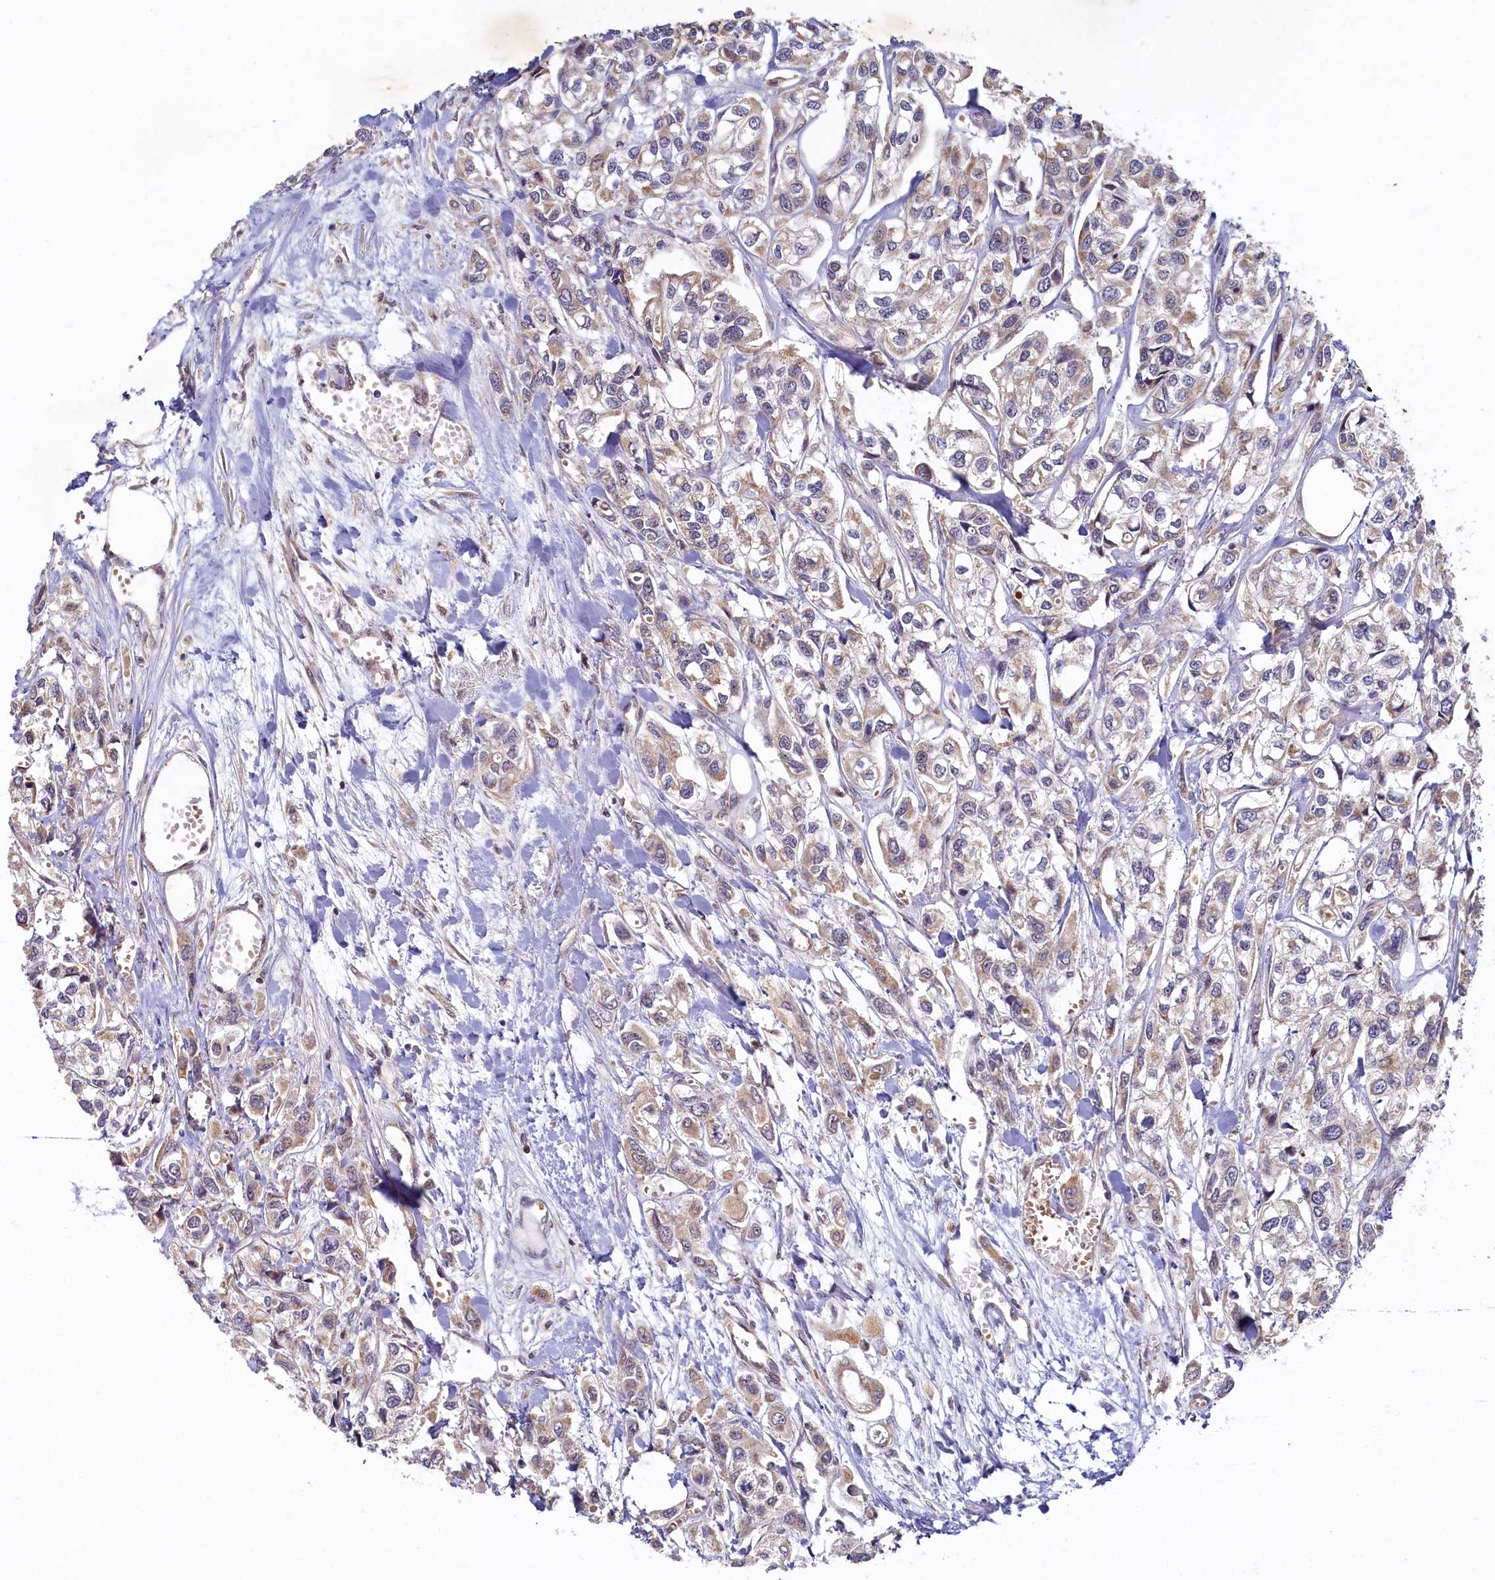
{"staining": {"intensity": "weak", "quantity": "<25%", "location": "cytoplasmic/membranous"}, "tissue": "urothelial cancer", "cell_type": "Tumor cells", "image_type": "cancer", "snomed": [{"axis": "morphology", "description": "Urothelial carcinoma, High grade"}, {"axis": "topography", "description": "Urinary bladder"}], "caption": "An IHC micrograph of high-grade urothelial carcinoma is shown. There is no staining in tumor cells of high-grade urothelial carcinoma. Nuclei are stained in blue.", "gene": "CEP20", "patient": {"sex": "male", "age": 67}}